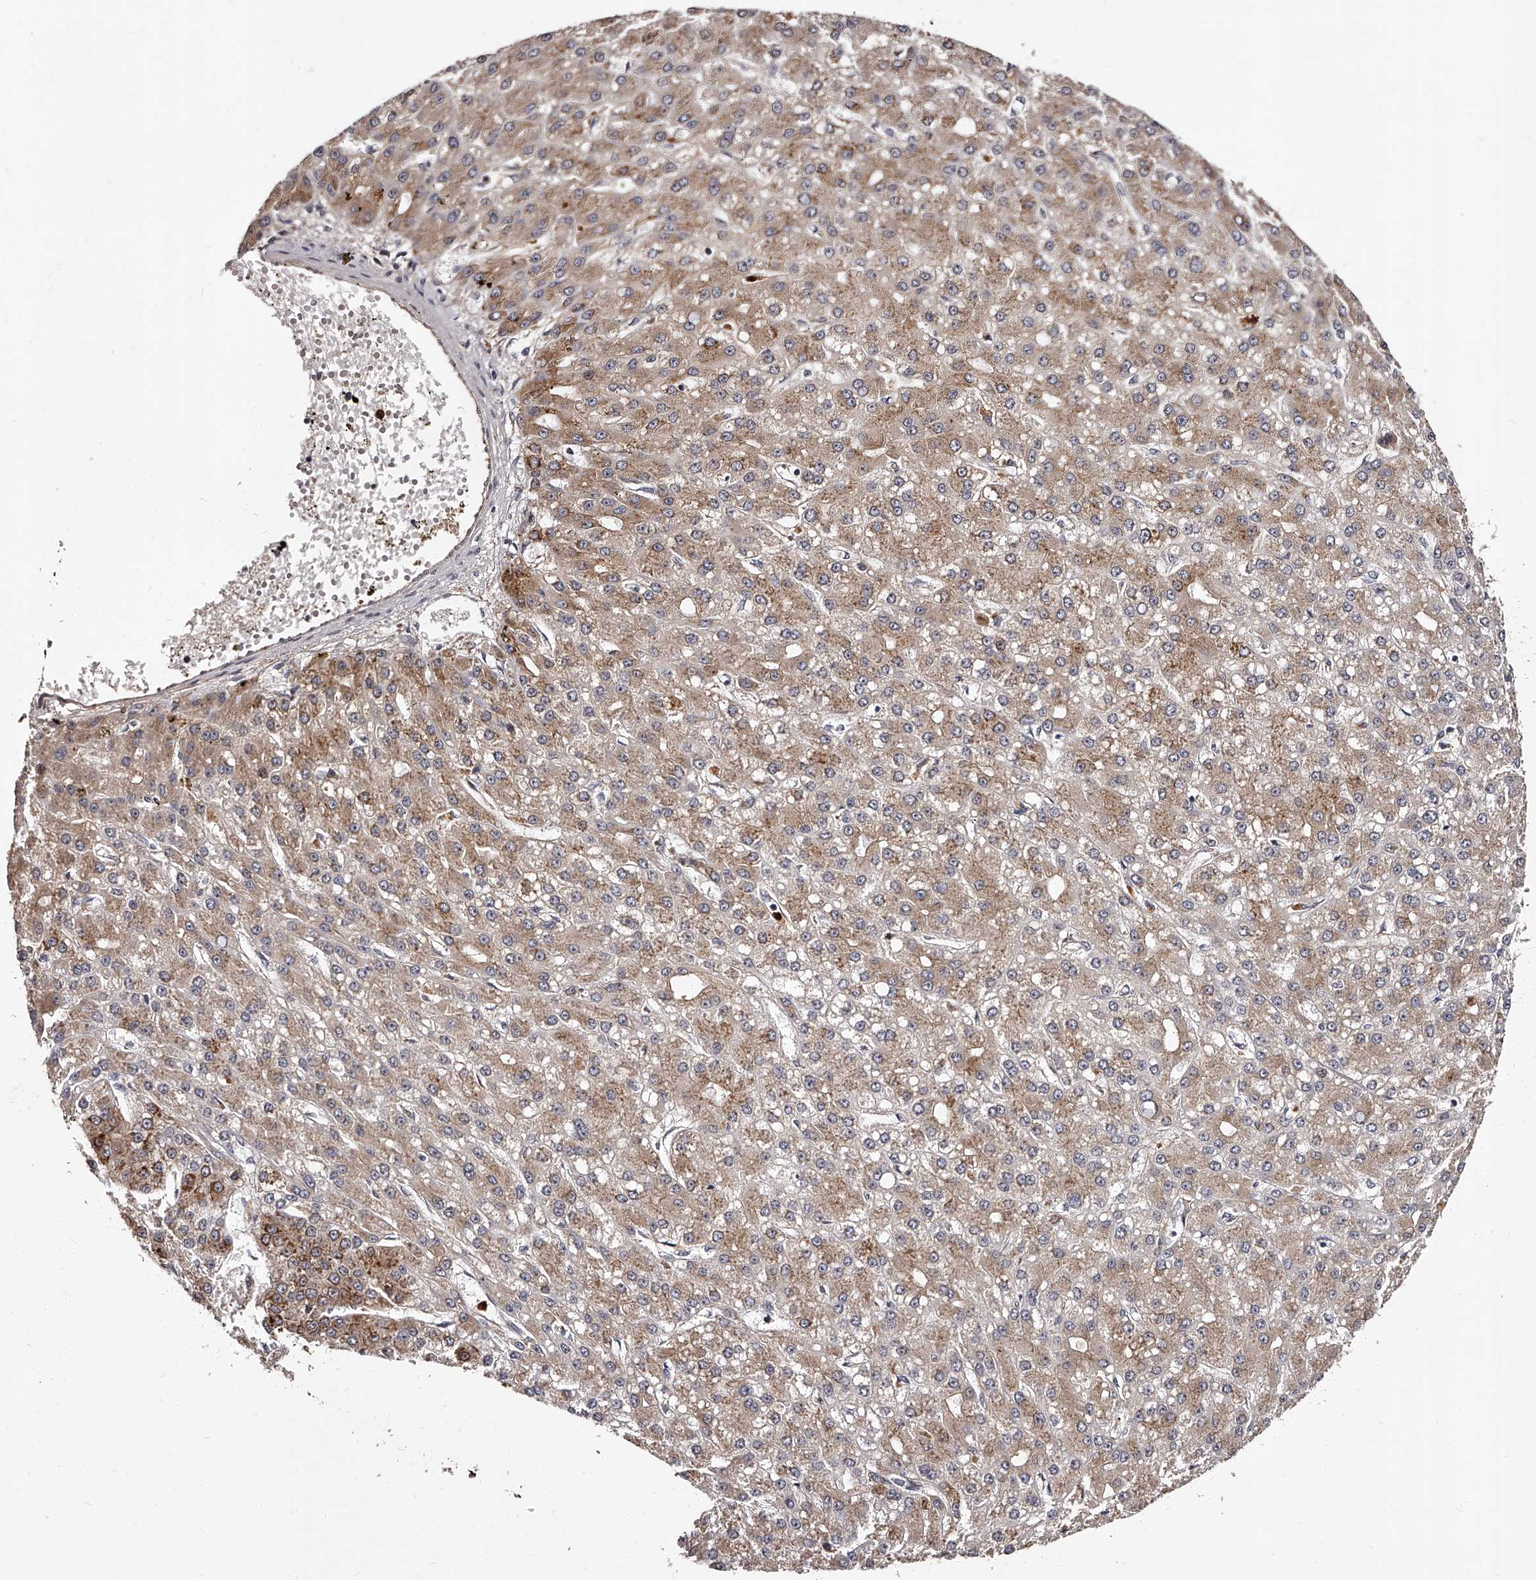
{"staining": {"intensity": "moderate", "quantity": ">75%", "location": "cytoplasmic/membranous"}, "tissue": "liver cancer", "cell_type": "Tumor cells", "image_type": "cancer", "snomed": [{"axis": "morphology", "description": "Carcinoma, Hepatocellular, NOS"}, {"axis": "topography", "description": "Liver"}], "caption": "Immunohistochemical staining of human hepatocellular carcinoma (liver) exhibits medium levels of moderate cytoplasmic/membranous expression in approximately >75% of tumor cells.", "gene": "RSC1A1", "patient": {"sex": "male", "age": 67}}